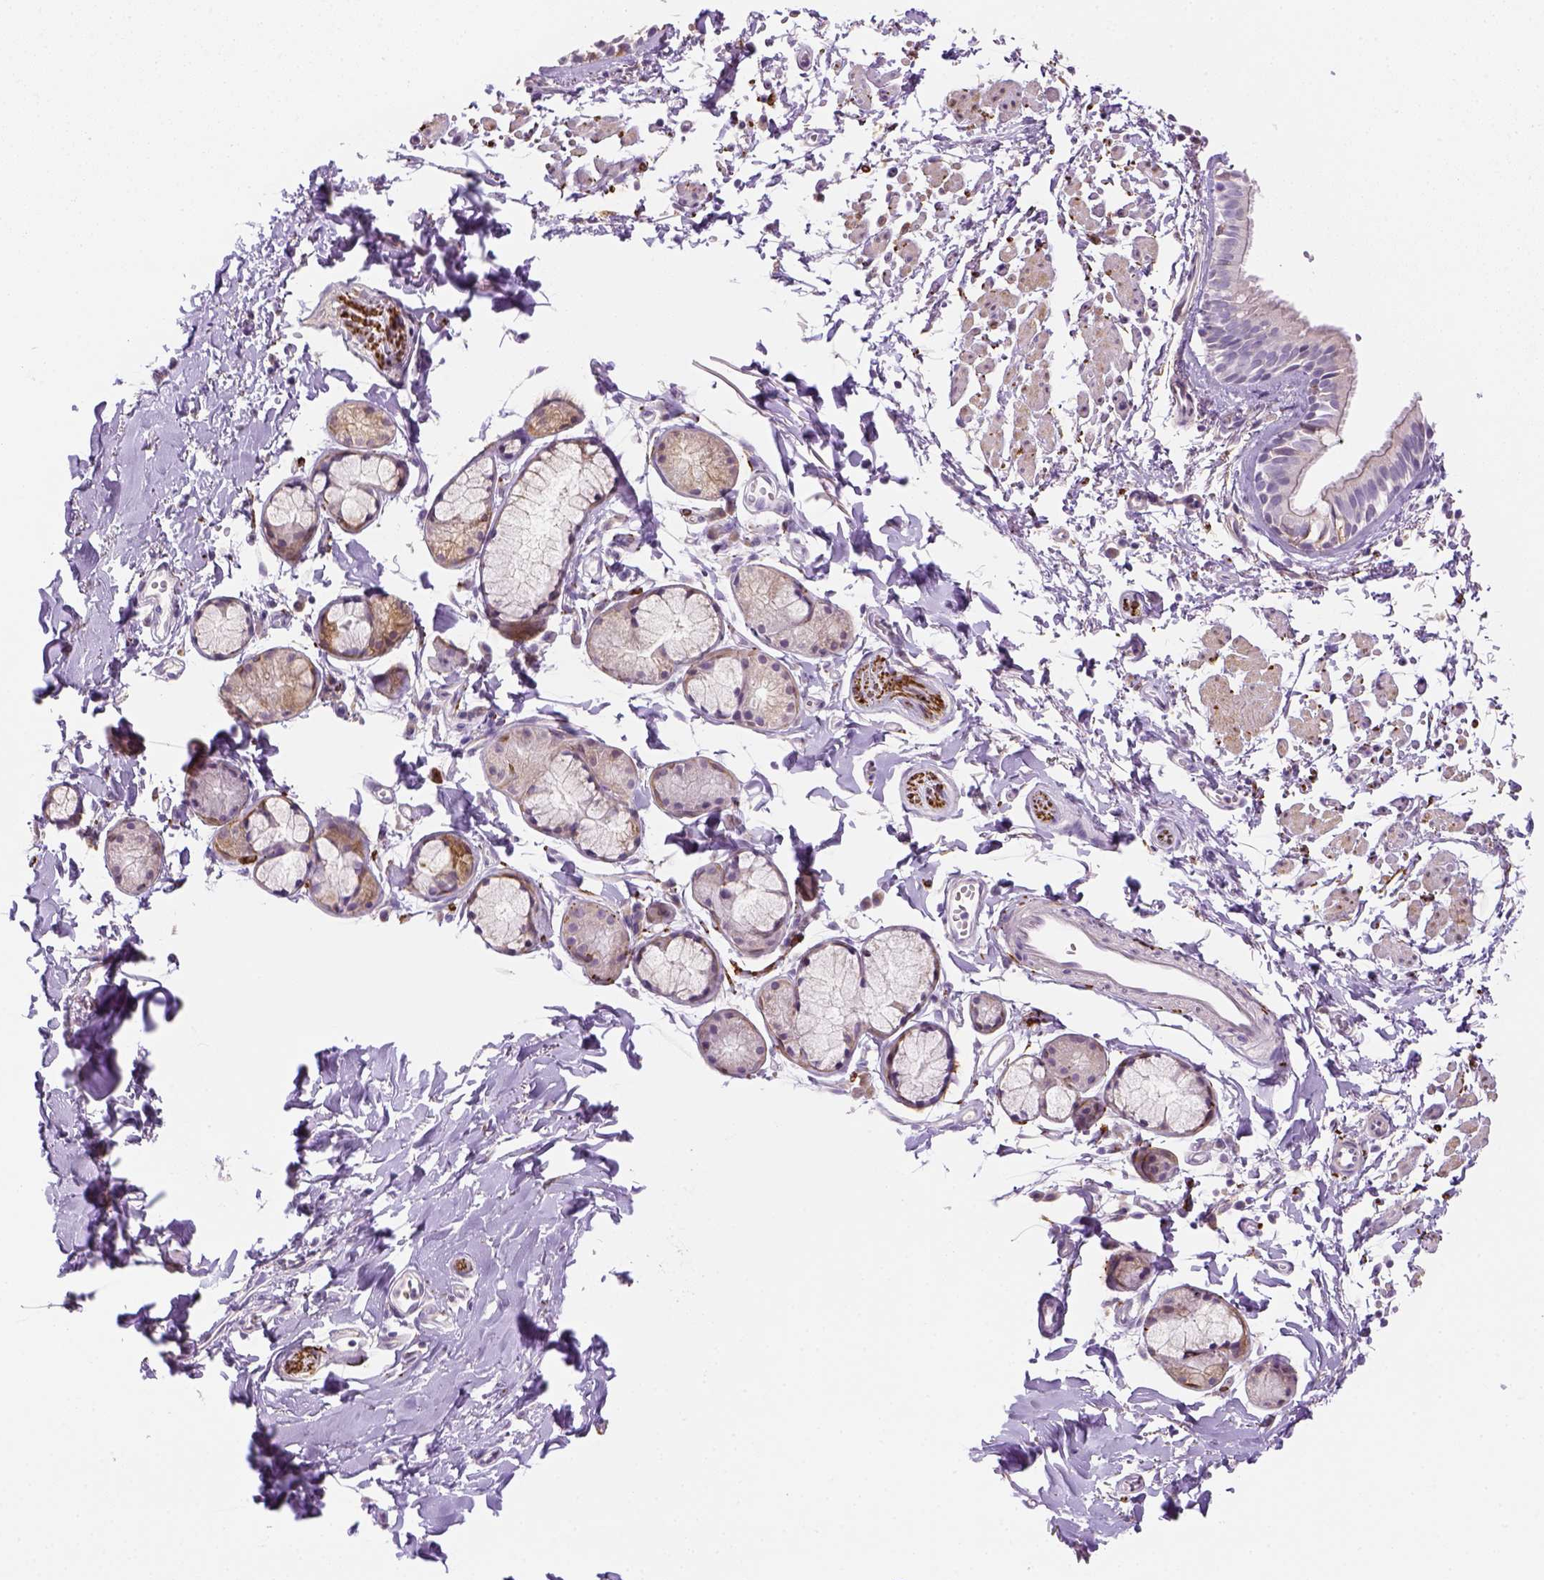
{"staining": {"intensity": "strong", "quantity": "<25%", "location": "cytoplasmic/membranous"}, "tissue": "bronchus", "cell_type": "Respiratory epithelial cells", "image_type": "normal", "snomed": [{"axis": "morphology", "description": "Normal tissue, NOS"}, {"axis": "topography", "description": "Cartilage tissue"}, {"axis": "topography", "description": "Bronchus"}], "caption": "Immunohistochemistry (DAB (3,3'-diaminobenzidine)) staining of normal bronchus displays strong cytoplasmic/membranous protein staining in about <25% of respiratory epithelial cells.", "gene": "CACNB1", "patient": {"sex": "female", "age": 59}}